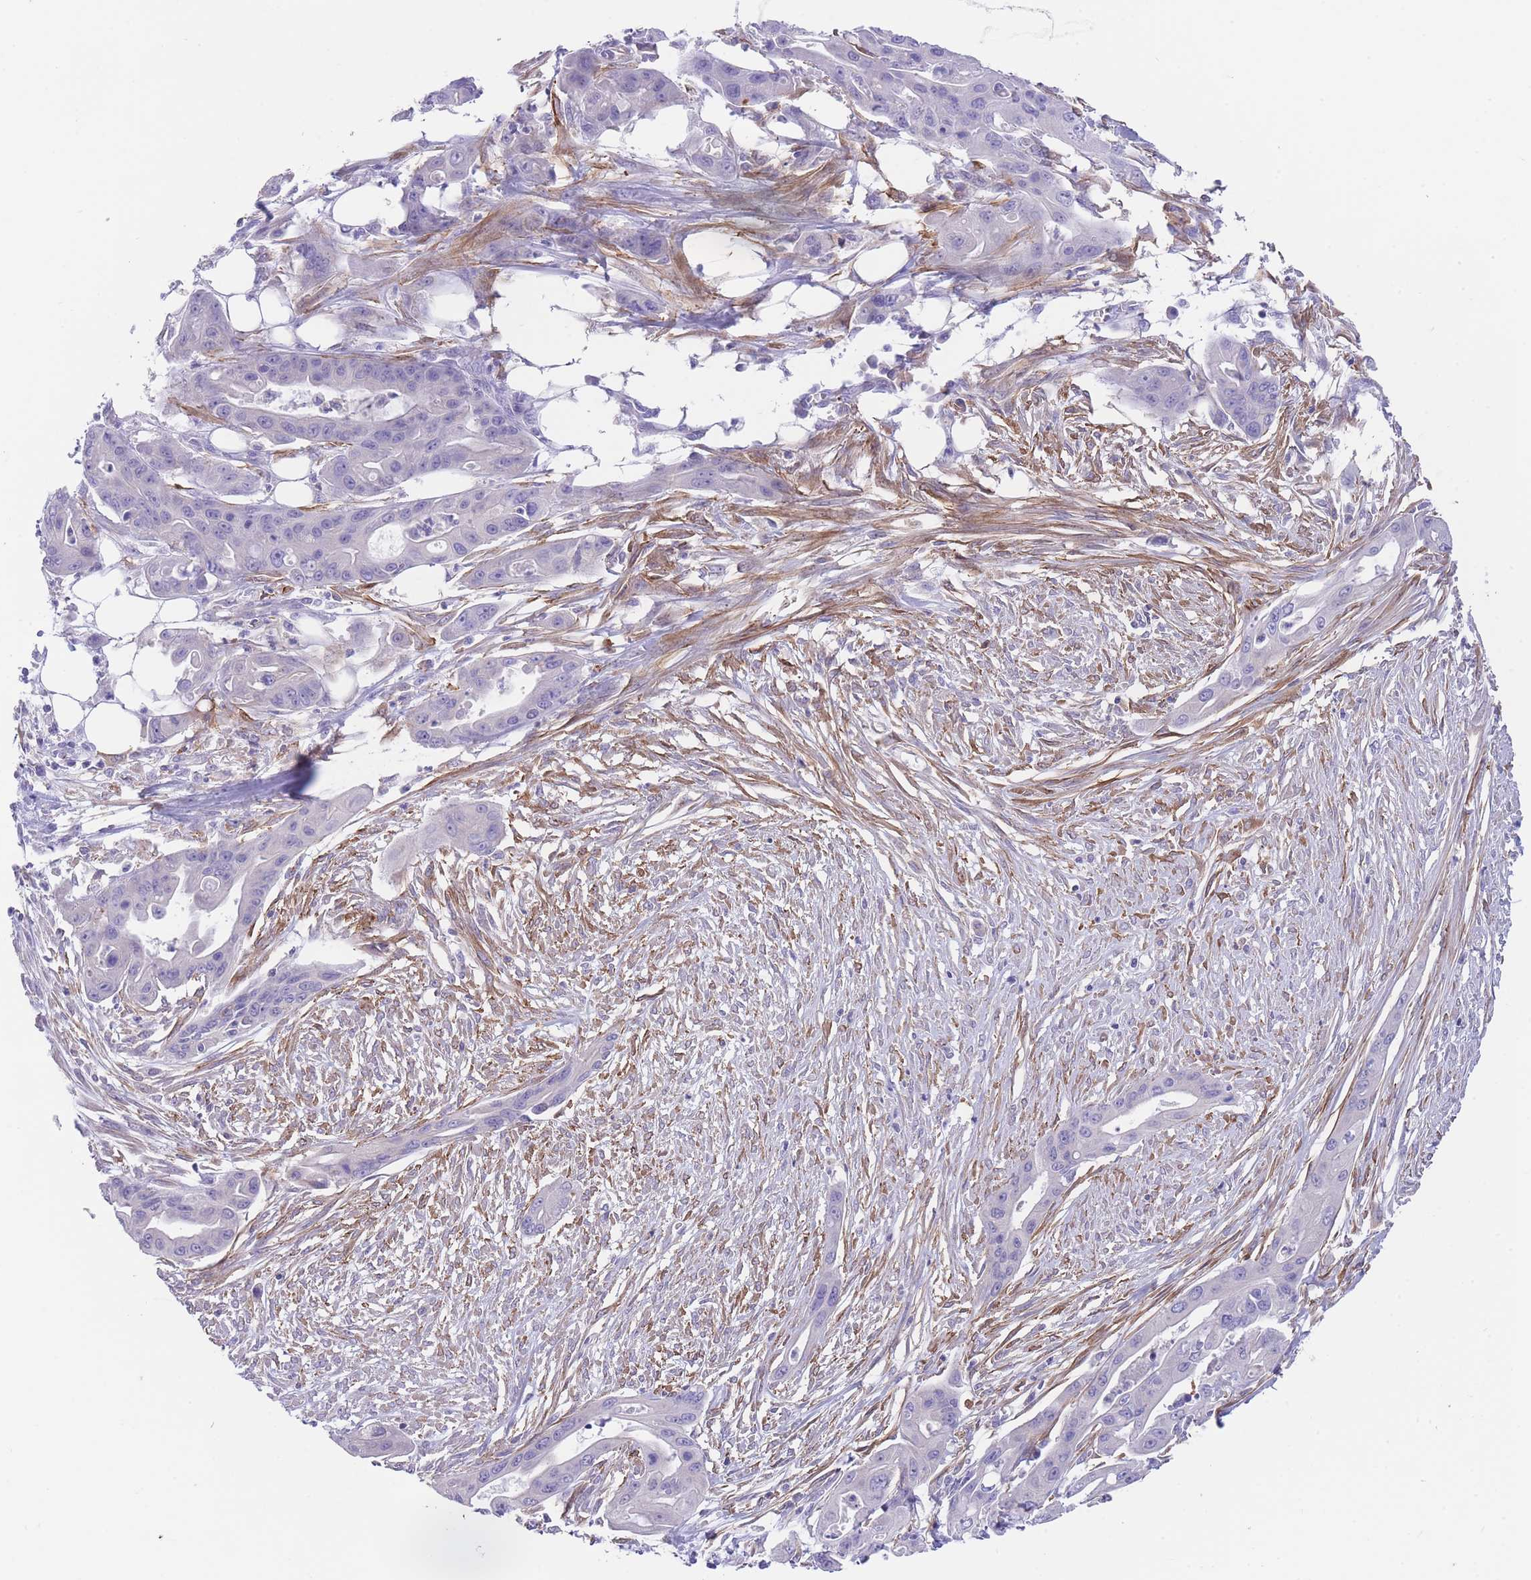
{"staining": {"intensity": "negative", "quantity": "none", "location": "none"}, "tissue": "ovarian cancer", "cell_type": "Tumor cells", "image_type": "cancer", "snomed": [{"axis": "morphology", "description": "Cystadenocarcinoma, mucinous, NOS"}, {"axis": "topography", "description": "Ovary"}], "caption": "IHC micrograph of neoplastic tissue: mucinous cystadenocarcinoma (ovarian) stained with DAB (3,3'-diaminobenzidine) shows no significant protein positivity in tumor cells. (Brightfield microscopy of DAB IHC at high magnification).", "gene": "LDB3", "patient": {"sex": "female", "age": 70}}